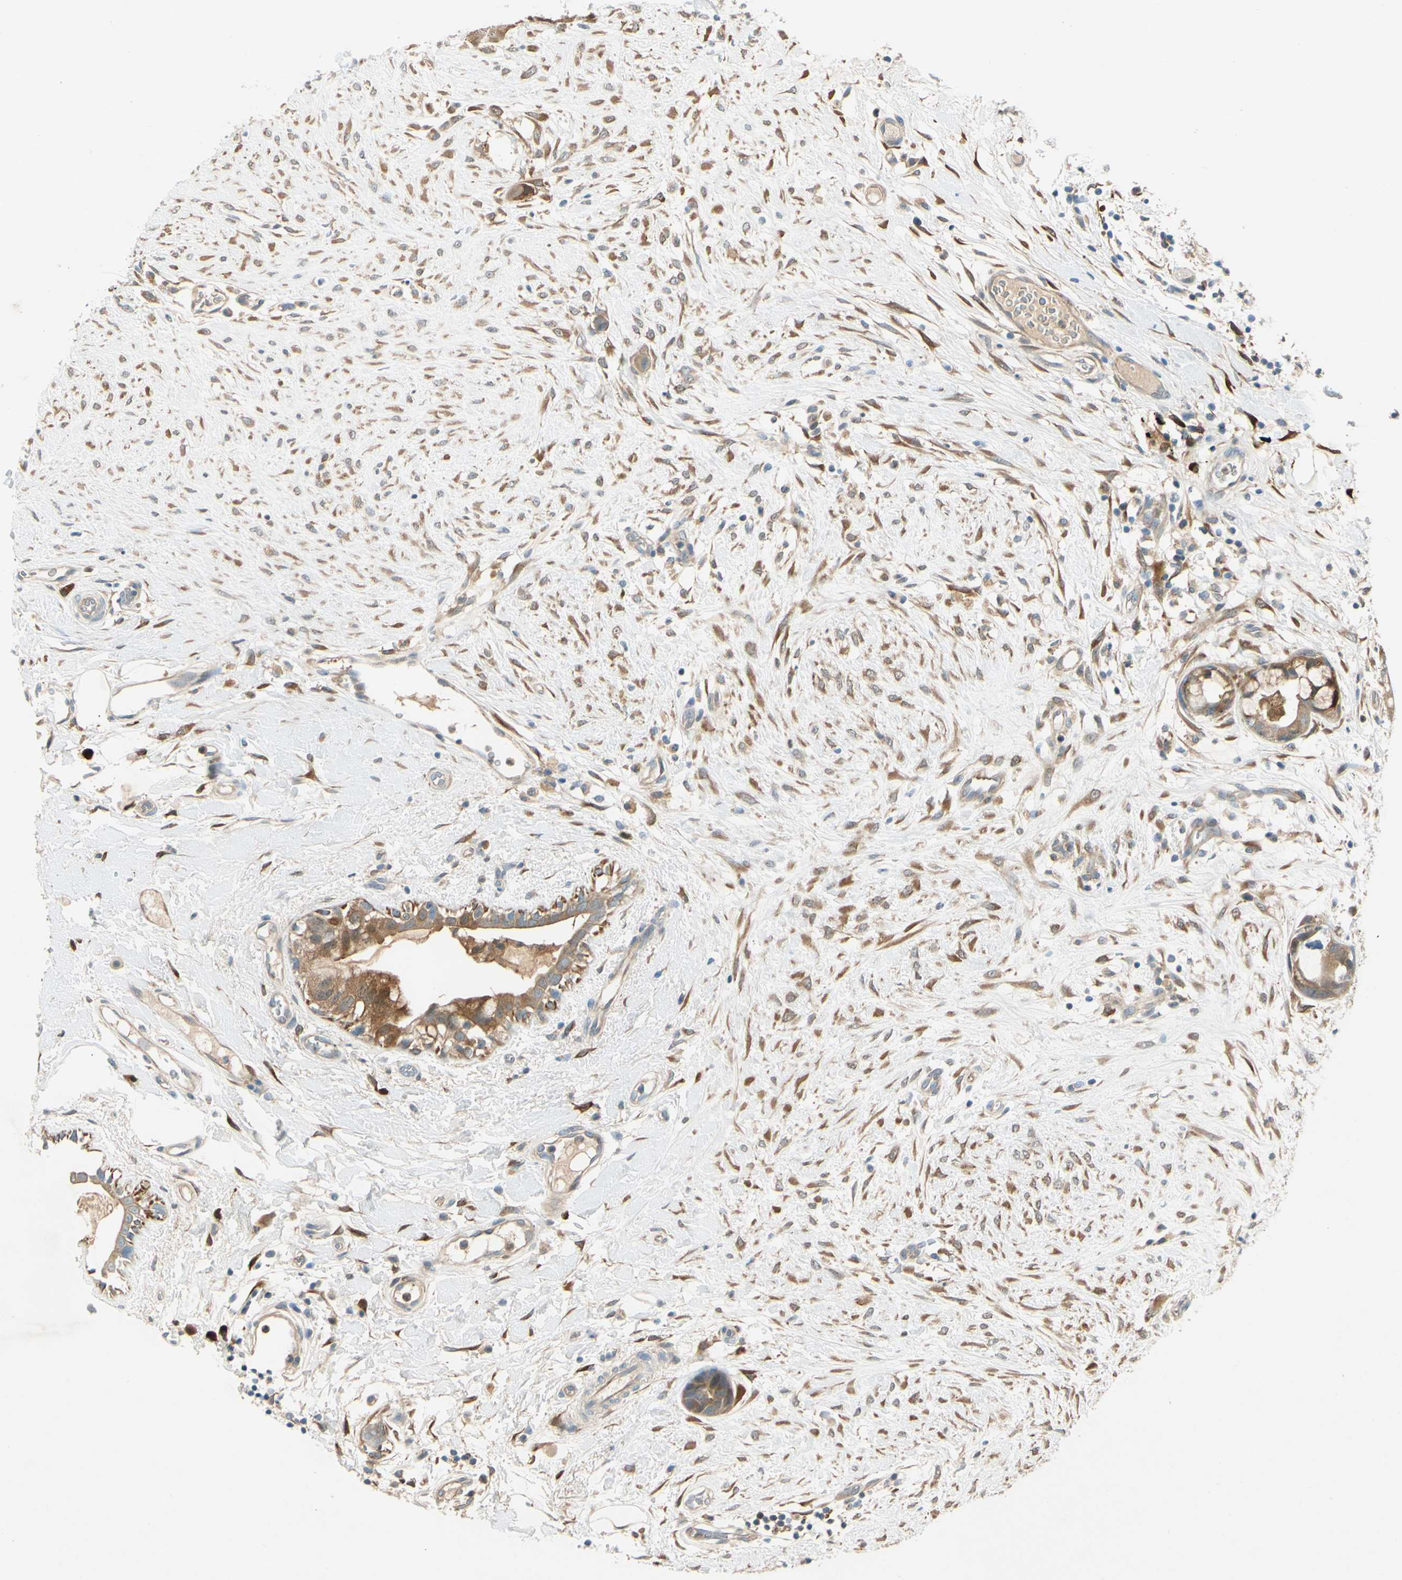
{"staining": {"intensity": "moderate", "quantity": ">75%", "location": "cytoplasmic/membranous"}, "tissue": "breast cancer", "cell_type": "Tumor cells", "image_type": "cancer", "snomed": [{"axis": "morphology", "description": "Duct carcinoma"}, {"axis": "topography", "description": "Breast"}], "caption": "Approximately >75% of tumor cells in human invasive ductal carcinoma (breast) reveal moderate cytoplasmic/membranous protein staining as visualized by brown immunohistochemical staining.", "gene": "WIPI1", "patient": {"sex": "female", "age": 40}}